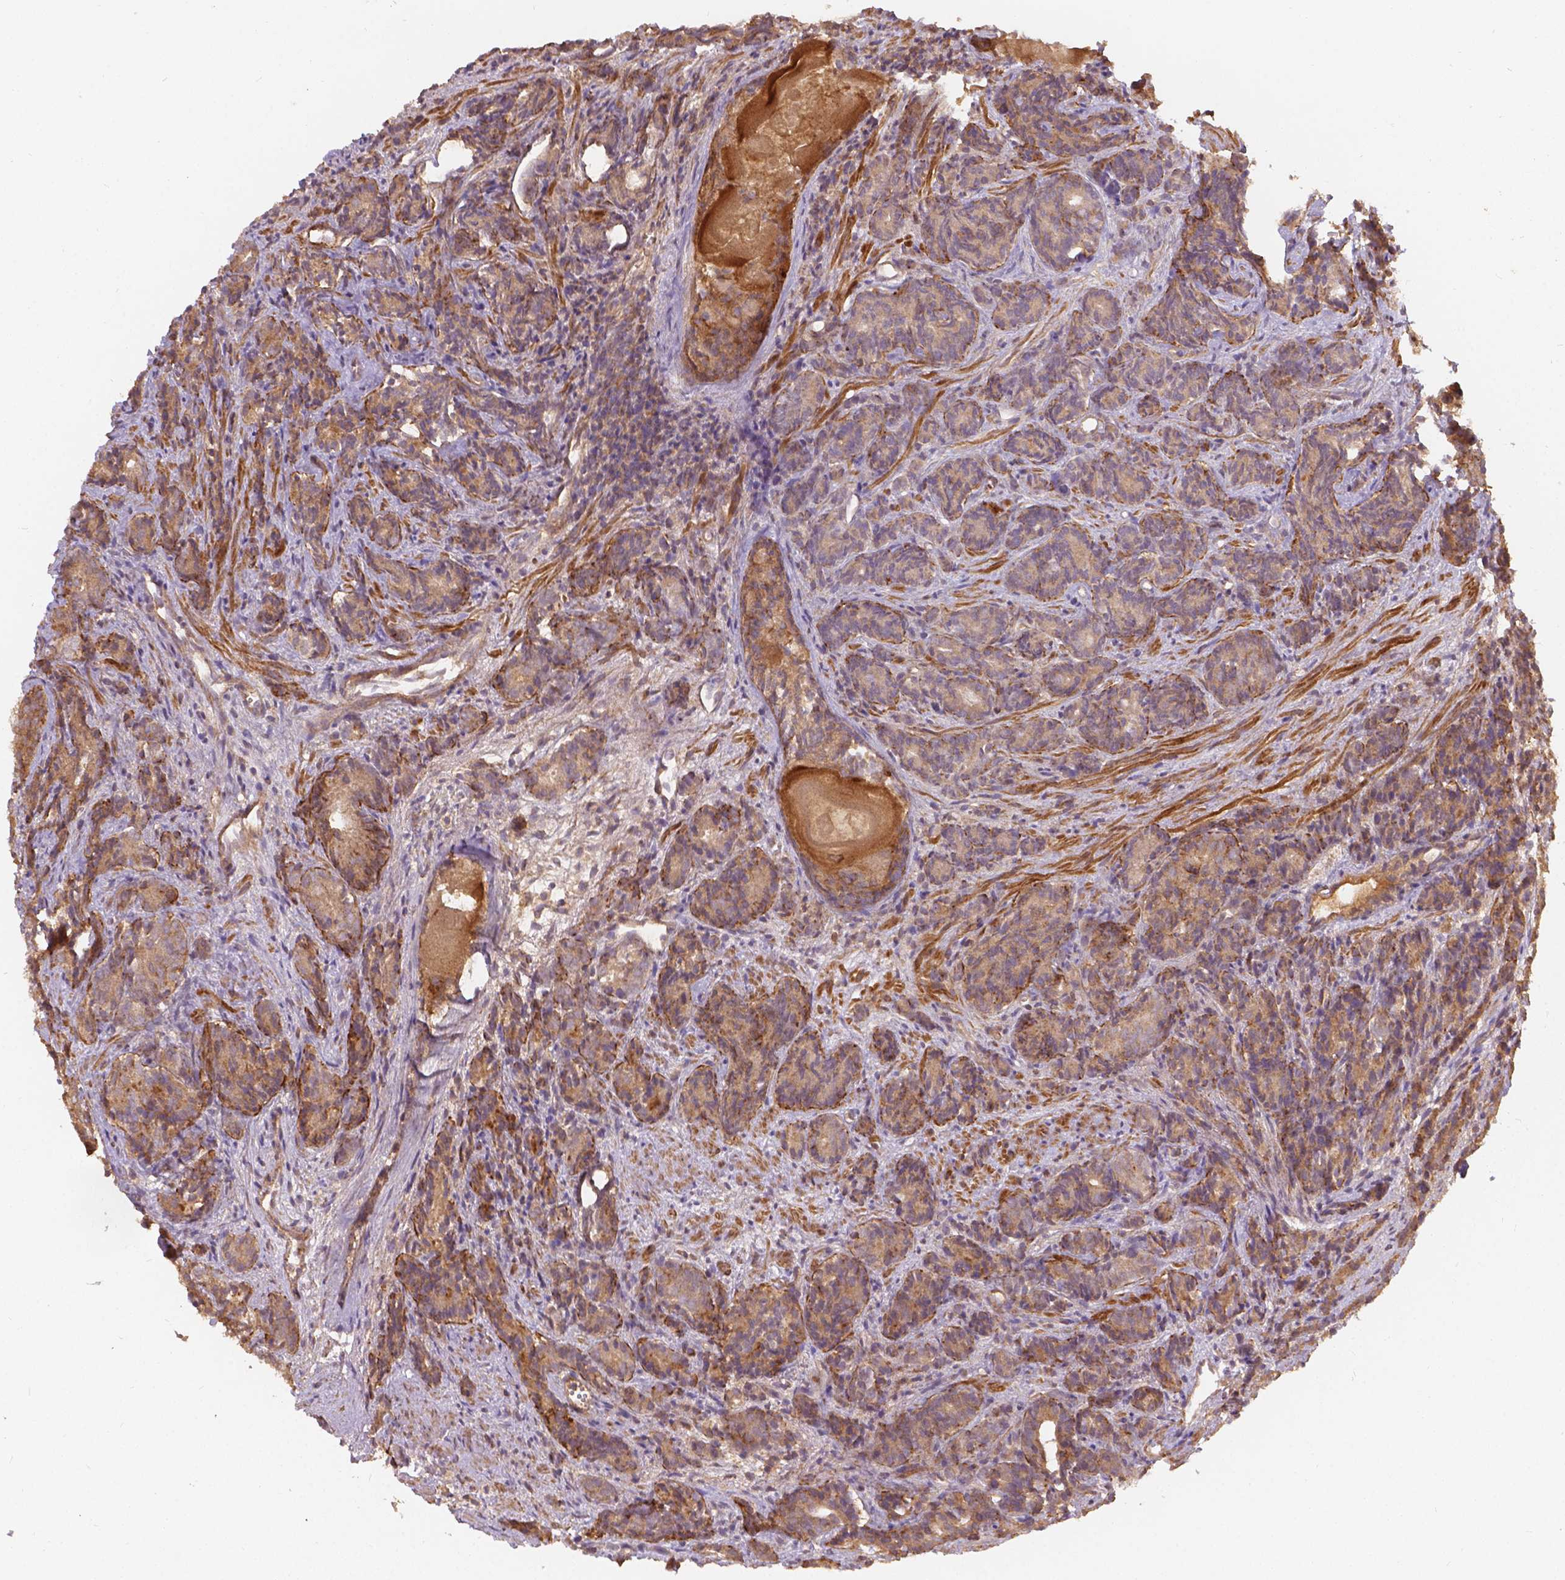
{"staining": {"intensity": "moderate", "quantity": ">75%", "location": "cytoplasmic/membranous"}, "tissue": "prostate cancer", "cell_type": "Tumor cells", "image_type": "cancer", "snomed": [{"axis": "morphology", "description": "Adenocarcinoma, High grade"}, {"axis": "topography", "description": "Prostate"}], "caption": "The image demonstrates a brown stain indicating the presence of a protein in the cytoplasmic/membranous of tumor cells in prostate cancer (high-grade adenocarcinoma).", "gene": "XPR1", "patient": {"sex": "male", "age": 84}}